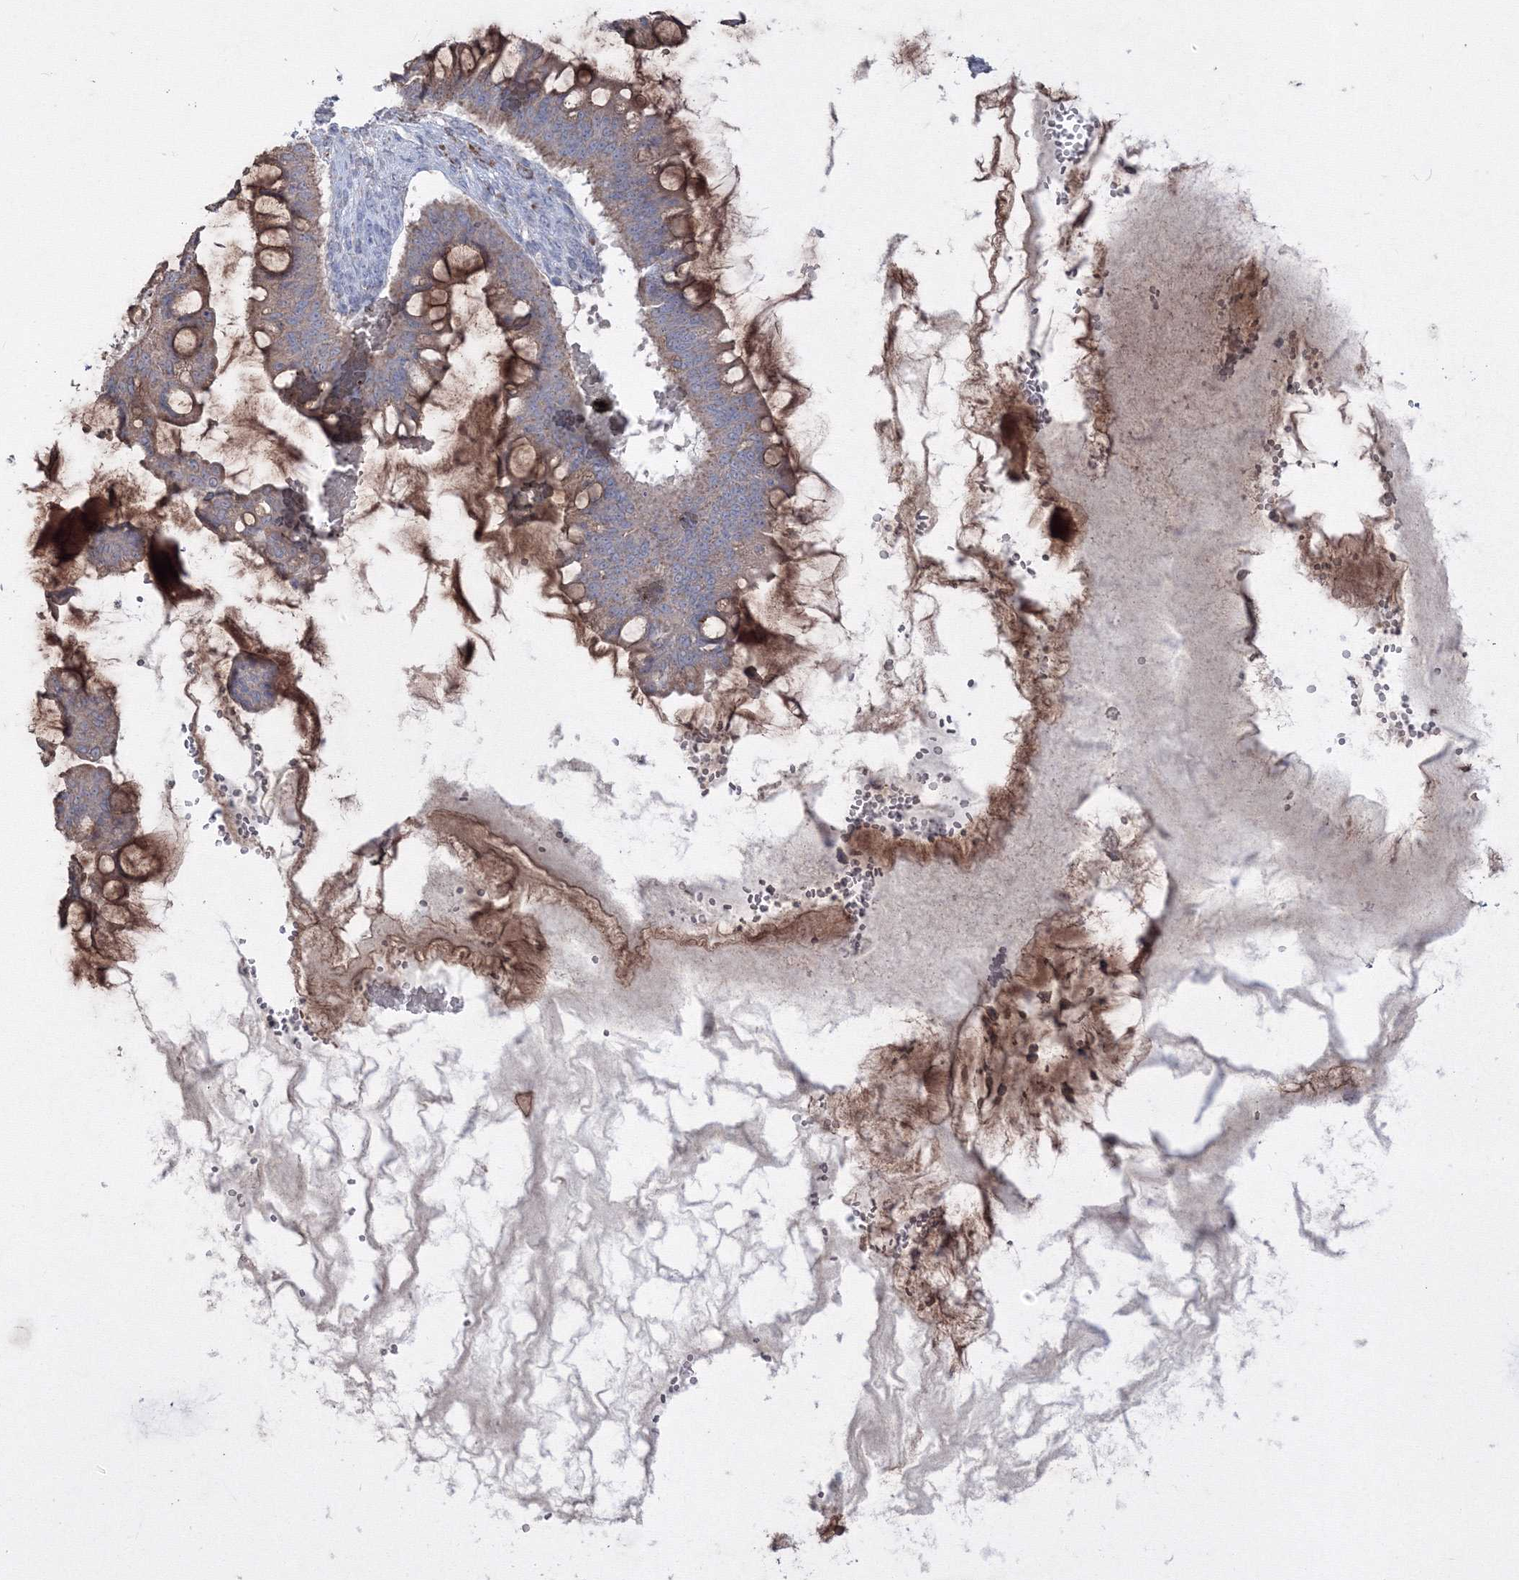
{"staining": {"intensity": "moderate", "quantity": ">75%", "location": "cytoplasmic/membranous"}, "tissue": "ovarian cancer", "cell_type": "Tumor cells", "image_type": "cancer", "snomed": [{"axis": "morphology", "description": "Cystadenocarcinoma, mucinous, NOS"}, {"axis": "topography", "description": "Ovary"}], "caption": "High-power microscopy captured an immunohistochemistry (IHC) photomicrograph of ovarian cancer, revealing moderate cytoplasmic/membranous expression in approximately >75% of tumor cells.", "gene": "GRSF1", "patient": {"sex": "female", "age": 73}}